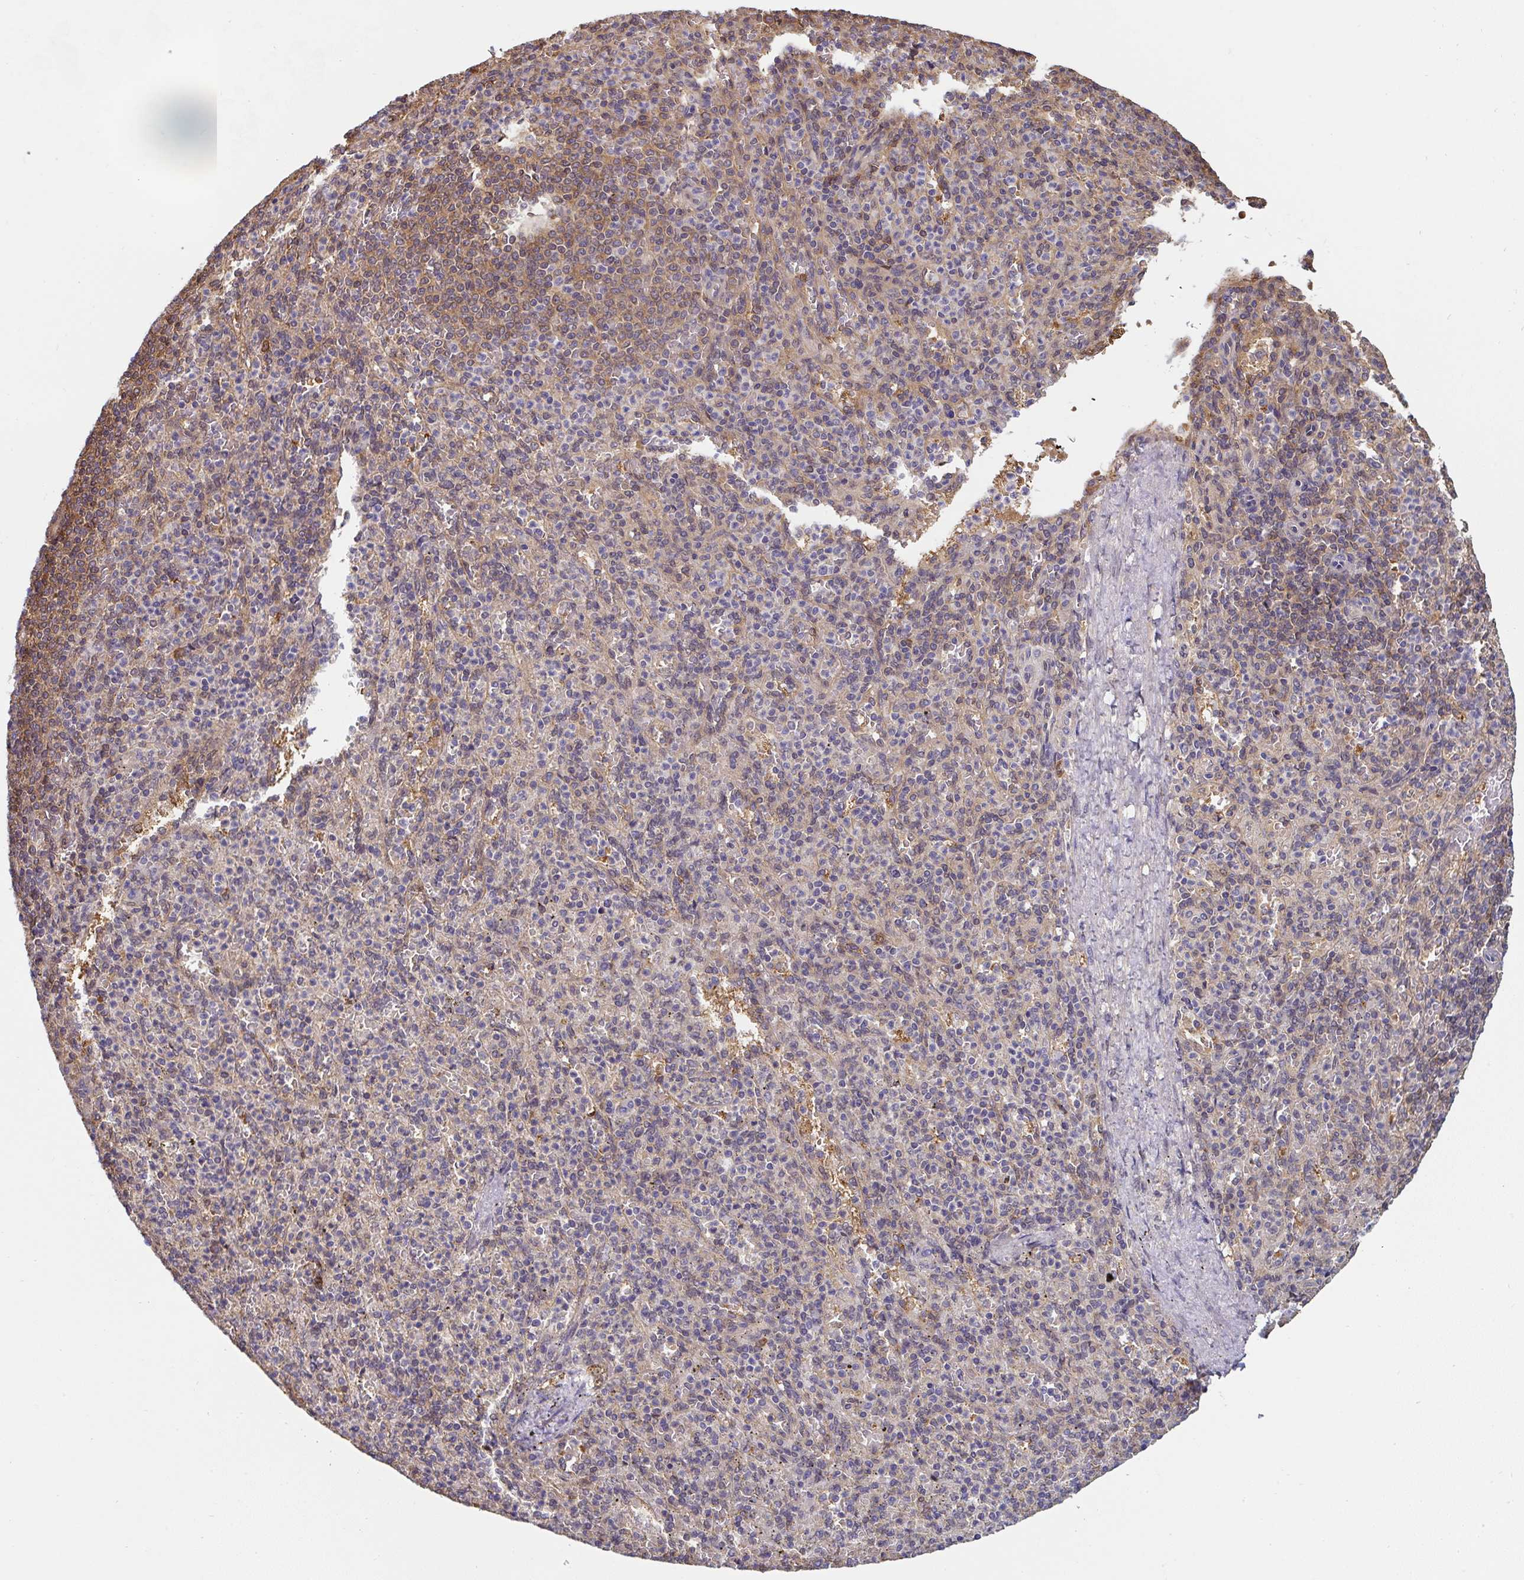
{"staining": {"intensity": "weak", "quantity": "<25%", "location": "cytoplasmic/membranous"}, "tissue": "spleen", "cell_type": "Cells in red pulp", "image_type": "normal", "snomed": [{"axis": "morphology", "description": "Normal tissue, NOS"}, {"axis": "topography", "description": "Spleen"}], "caption": "Immunohistochemistry photomicrograph of normal spleen: human spleen stained with DAB (3,3'-diaminobenzidine) exhibits no significant protein staining in cells in red pulp.", "gene": "ST13", "patient": {"sex": "female", "age": 74}}